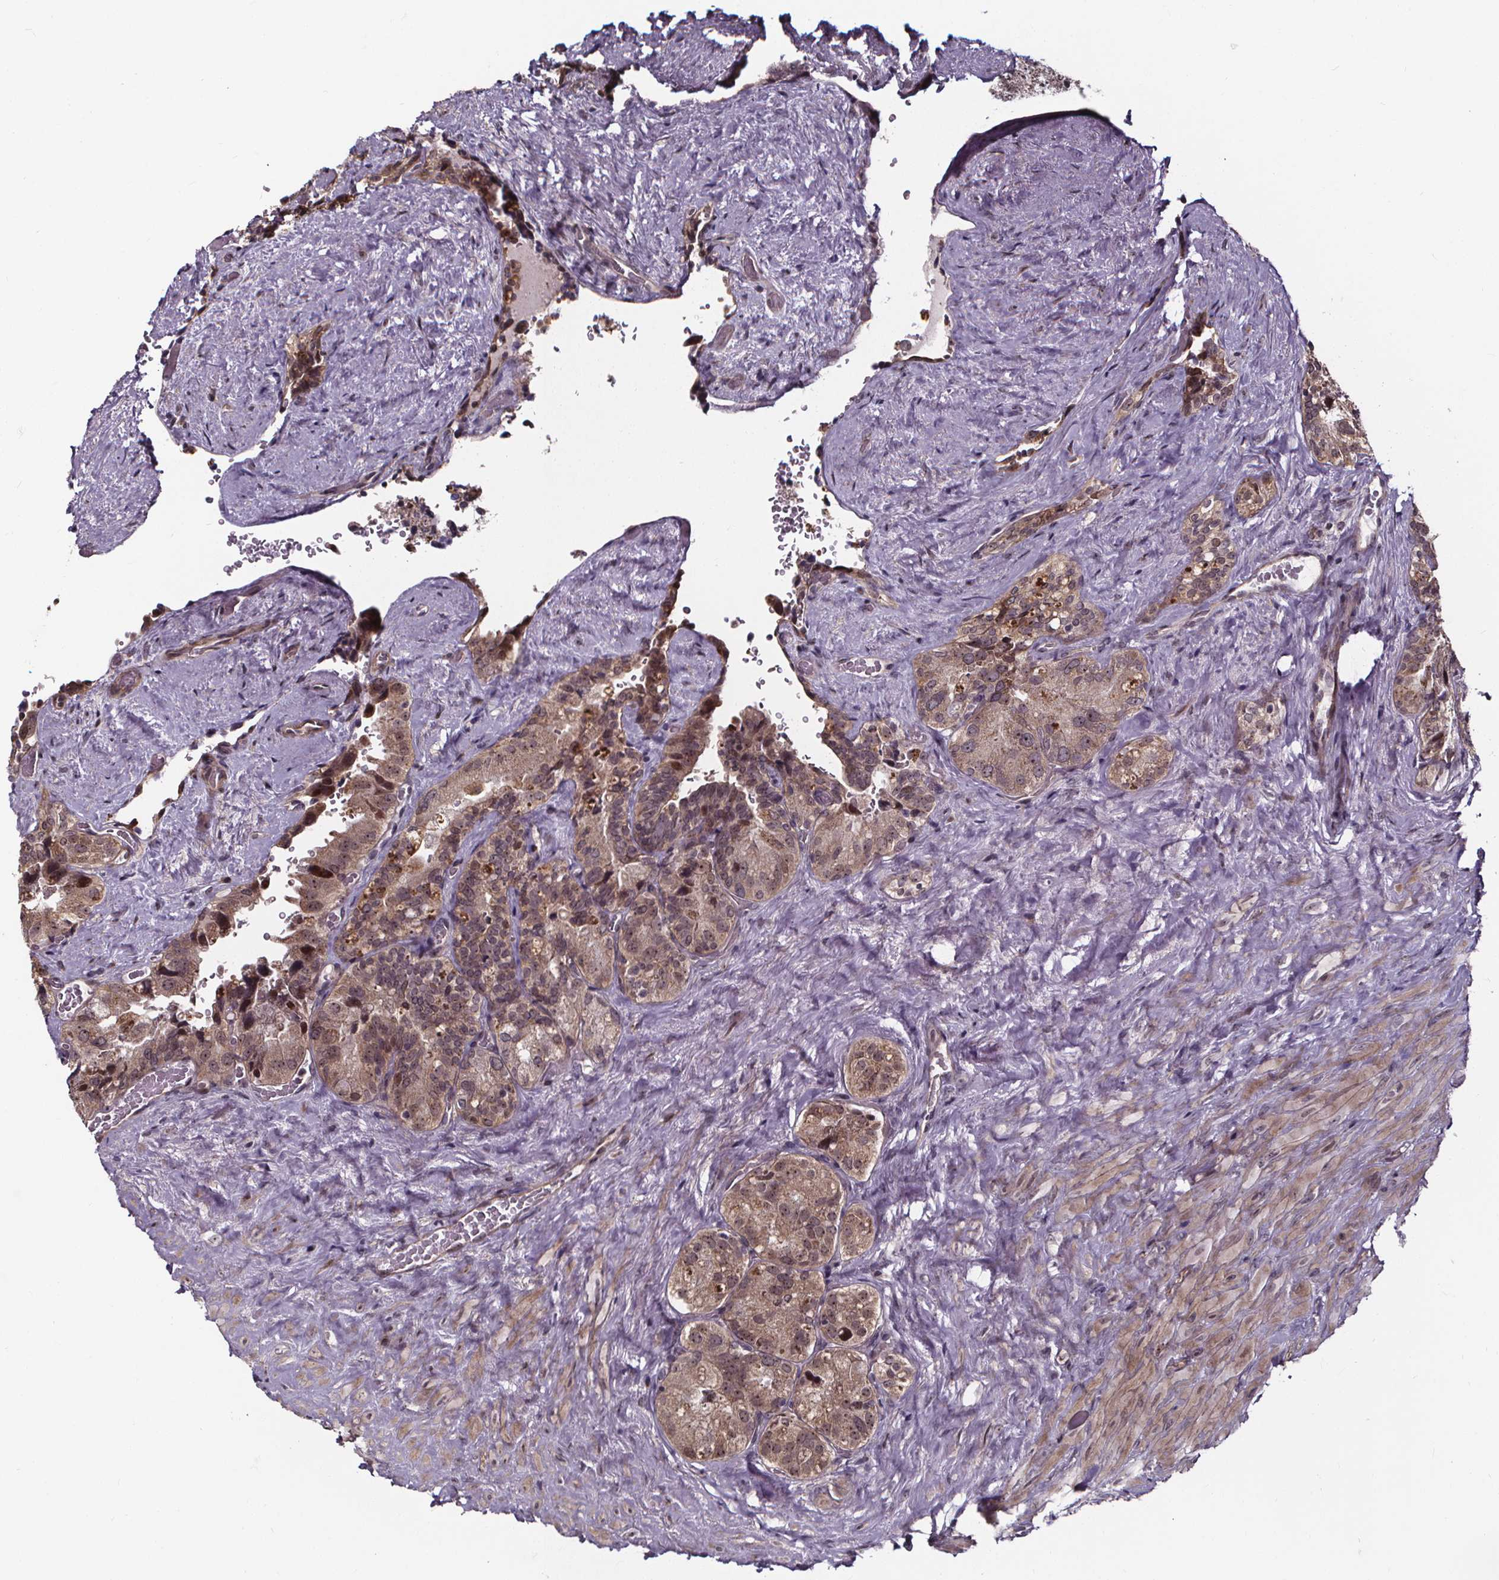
{"staining": {"intensity": "weak", "quantity": "25%-75%", "location": "cytoplasmic/membranous,nuclear"}, "tissue": "seminal vesicle", "cell_type": "Glandular cells", "image_type": "normal", "snomed": [{"axis": "morphology", "description": "Normal tissue, NOS"}, {"axis": "topography", "description": "Seminal veicle"}], "caption": "A low amount of weak cytoplasmic/membranous,nuclear staining is present in approximately 25%-75% of glandular cells in normal seminal vesicle.", "gene": "DDIT3", "patient": {"sex": "male", "age": 69}}